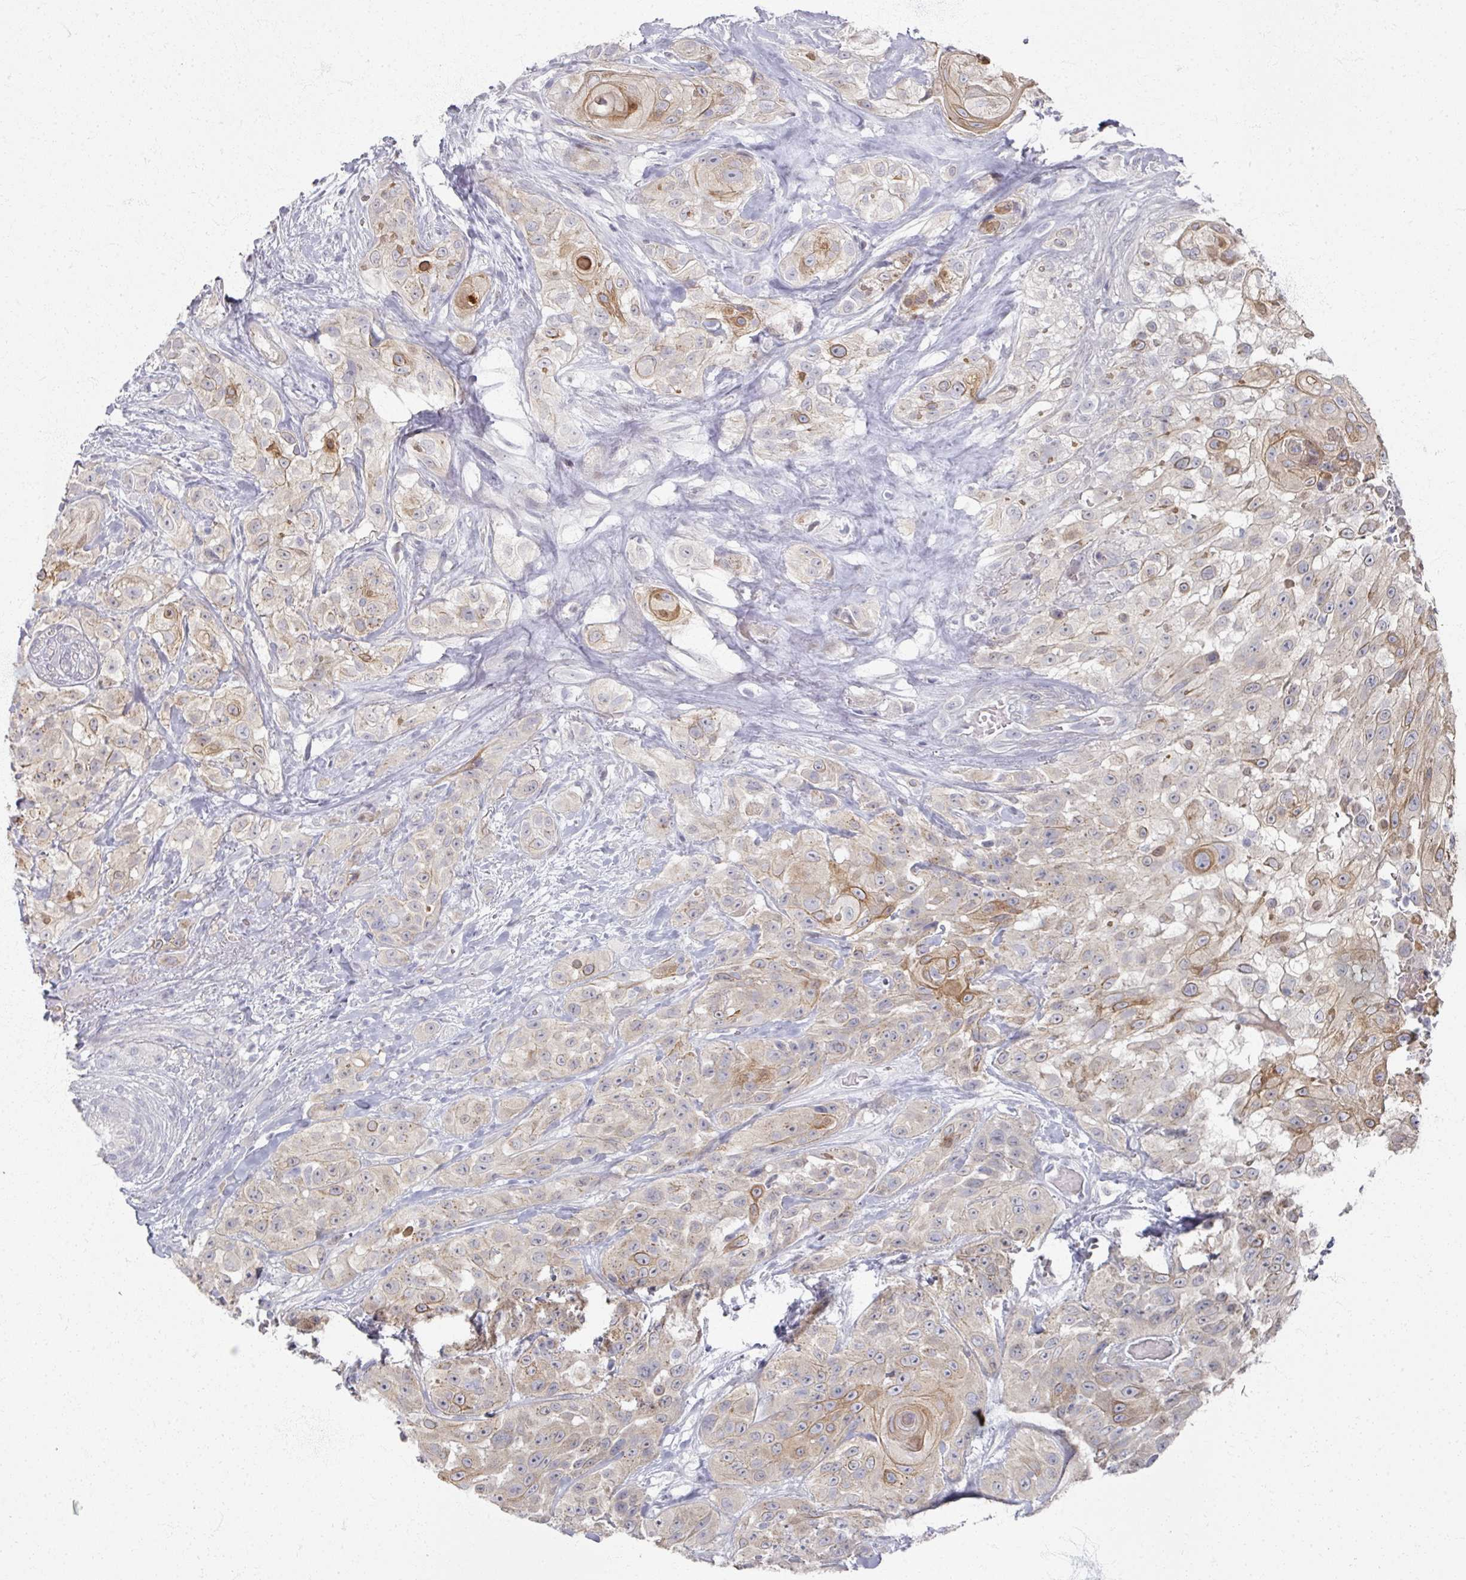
{"staining": {"intensity": "moderate", "quantity": "<25%", "location": "cytoplasmic/membranous"}, "tissue": "head and neck cancer", "cell_type": "Tumor cells", "image_type": "cancer", "snomed": [{"axis": "morphology", "description": "Squamous cell carcinoma, NOS"}, {"axis": "topography", "description": "Head-Neck"}], "caption": "Immunohistochemistry staining of head and neck squamous cell carcinoma, which exhibits low levels of moderate cytoplasmic/membranous expression in approximately <25% of tumor cells indicating moderate cytoplasmic/membranous protein positivity. The staining was performed using DAB (brown) for protein detection and nuclei were counterstained in hematoxylin (blue).", "gene": "TTYH3", "patient": {"sex": "male", "age": 83}}